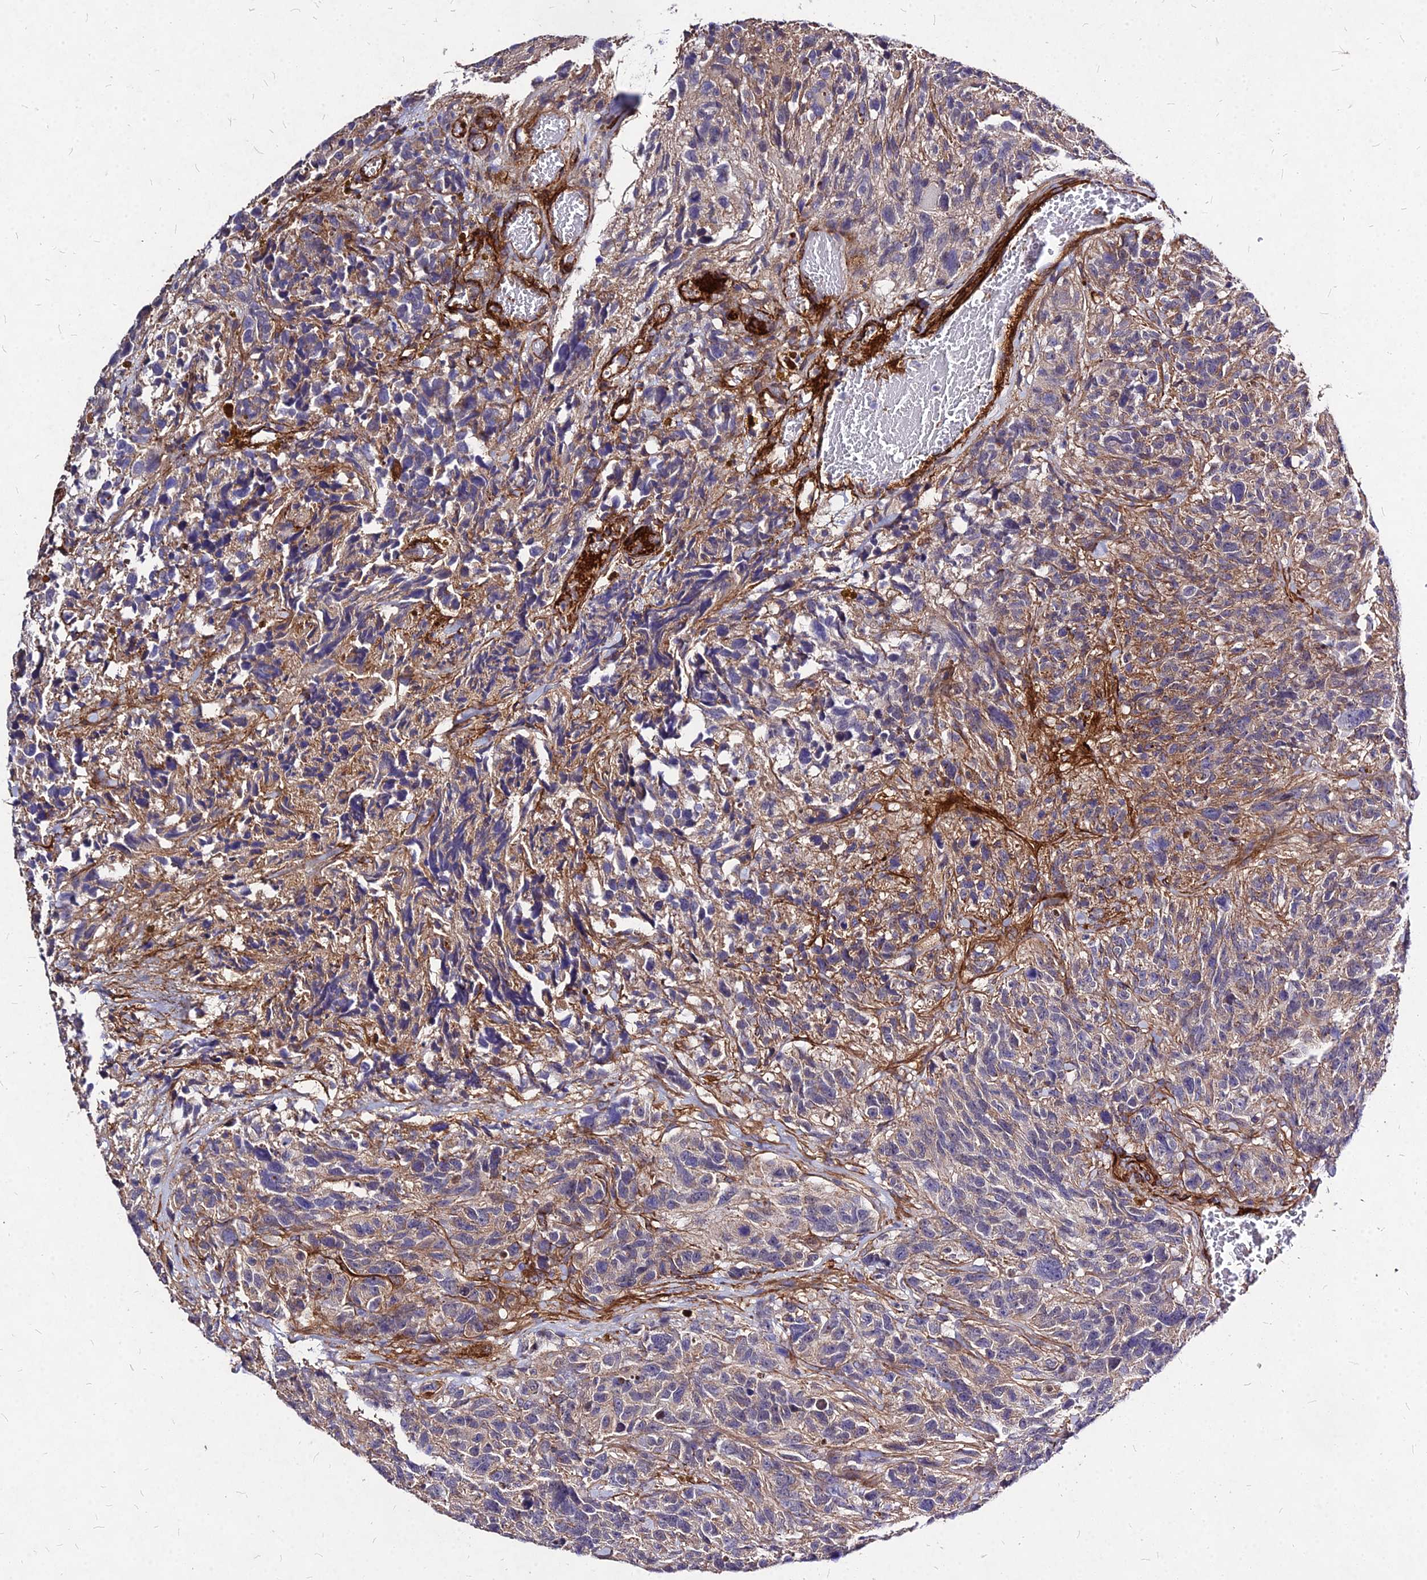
{"staining": {"intensity": "moderate", "quantity": "<25%", "location": "cytoplasmic/membranous"}, "tissue": "glioma", "cell_type": "Tumor cells", "image_type": "cancer", "snomed": [{"axis": "morphology", "description": "Glioma, malignant, High grade"}, {"axis": "topography", "description": "Brain"}], "caption": "About <25% of tumor cells in human glioma show moderate cytoplasmic/membranous protein positivity as visualized by brown immunohistochemical staining.", "gene": "EFCC1", "patient": {"sex": "male", "age": 69}}